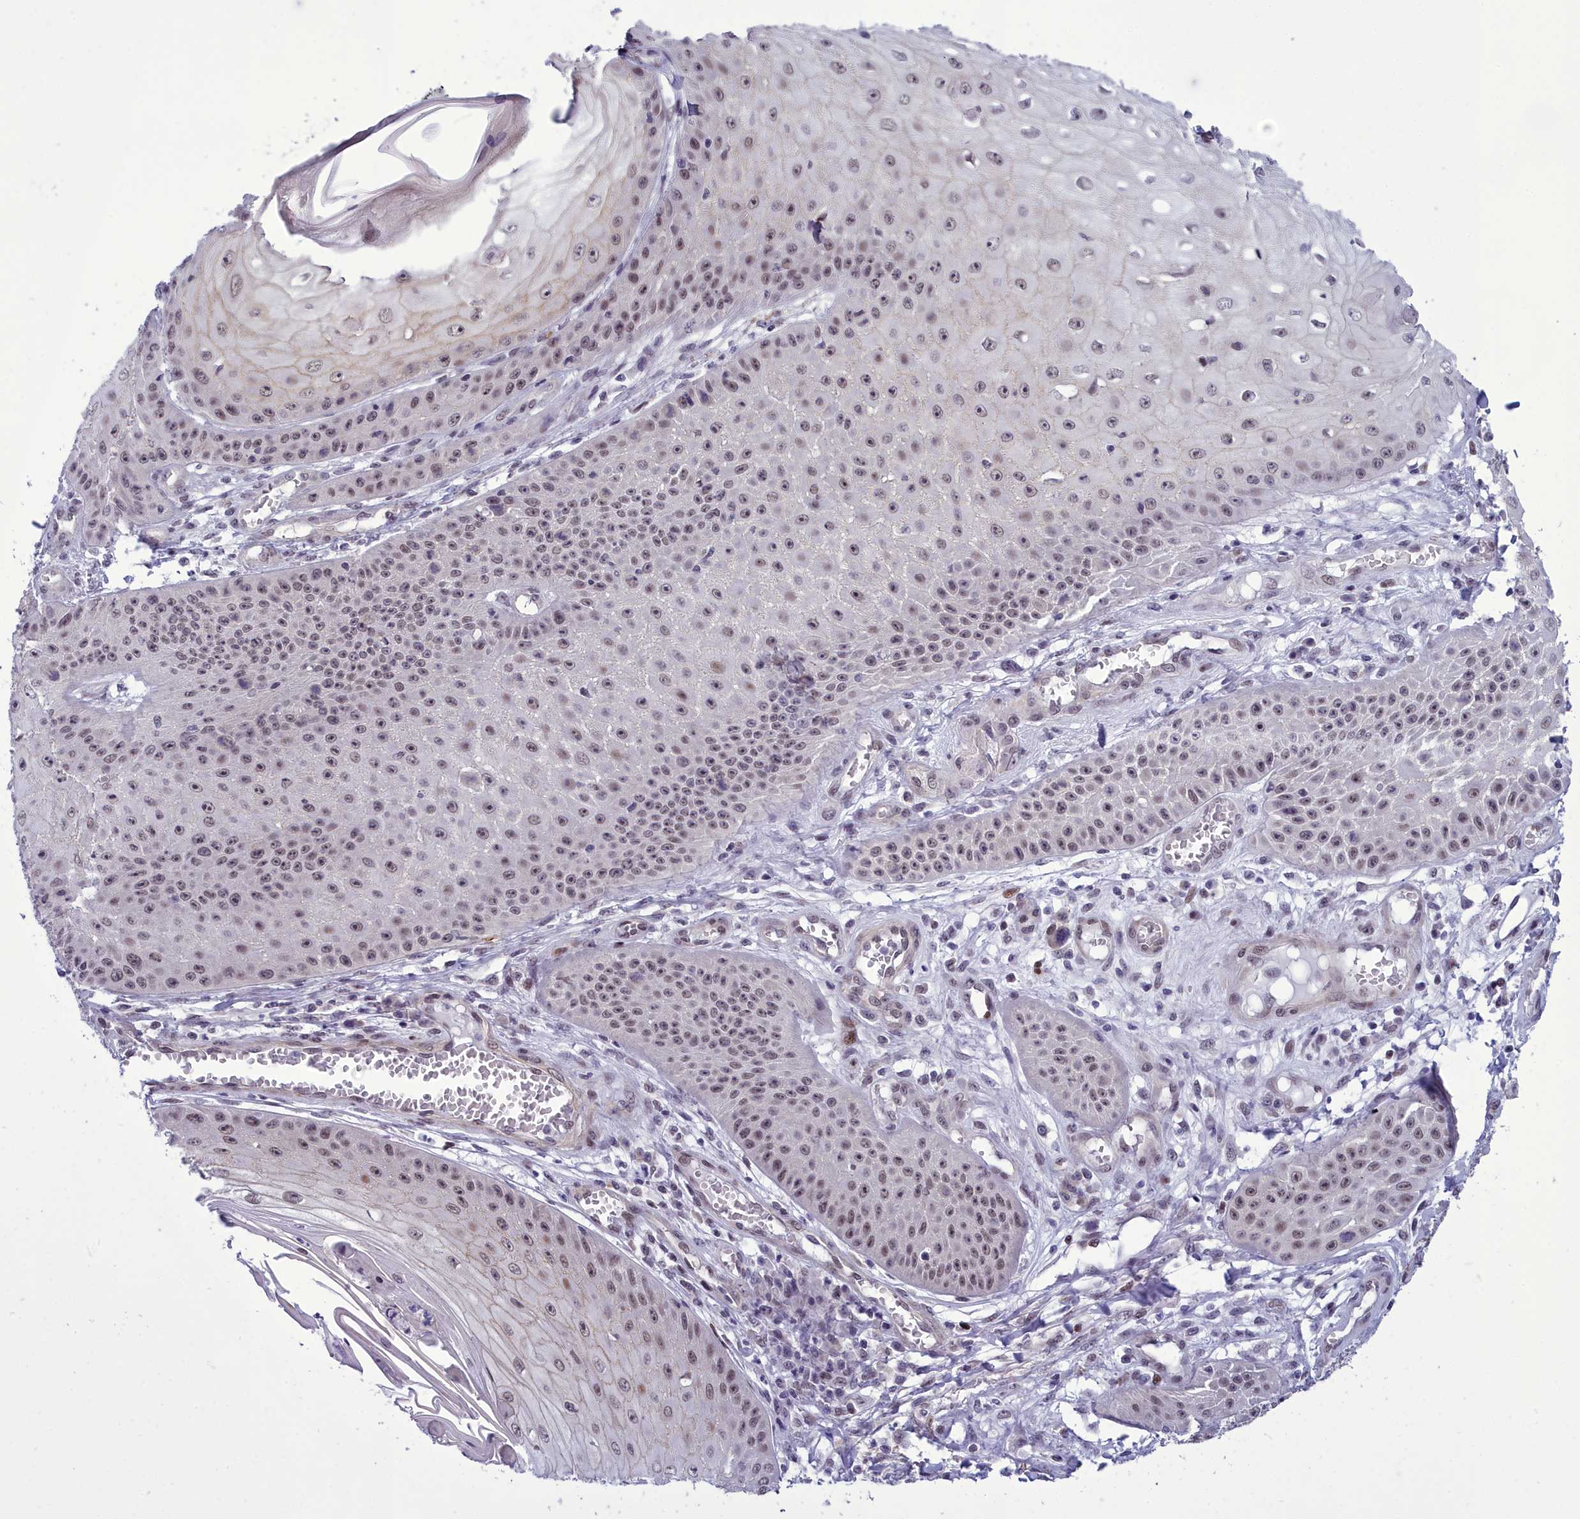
{"staining": {"intensity": "weak", "quantity": "25%-75%", "location": "nuclear"}, "tissue": "skin cancer", "cell_type": "Tumor cells", "image_type": "cancer", "snomed": [{"axis": "morphology", "description": "Squamous cell carcinoma, NOS"}, {"axis": "topography", "description": "Skin"}], "caption": "The immunohistochemical stain labels weak nuclear staining in tumor cells of skin squamous cell carcinoma tissue.", "gene": "CEACAM19", "patient": {"sex": "male", "age": 70}}